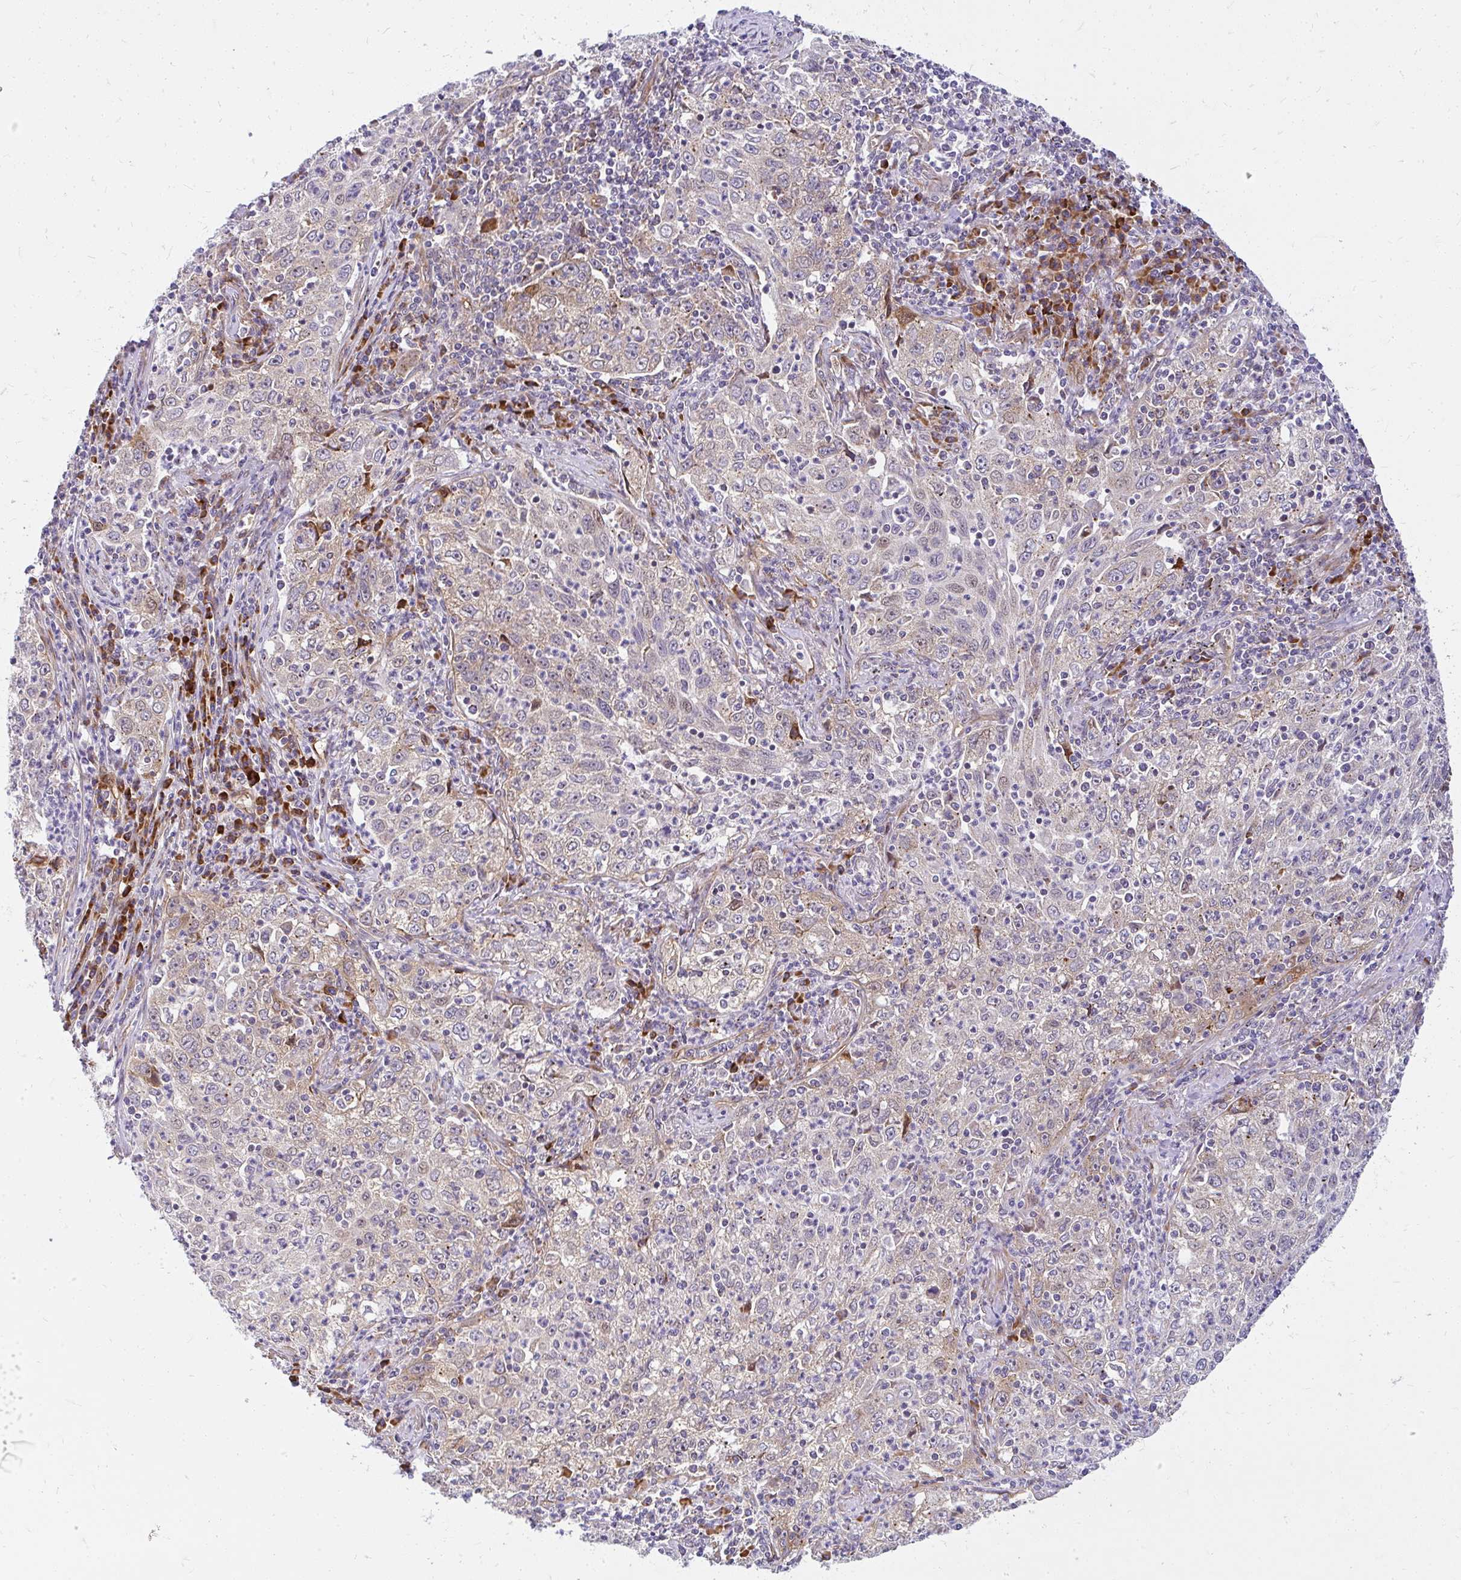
{"staining": {"intensity": "weak", "quantity": "<25%", "location": "cytoplasmic/membranous"}, "tissue": "lung cancer", "cell_type": "Tumor cells", "image_type": "cancer", "snomed": [{"axis": "morphology", "description": "Squamous cell carcinoma, NOS"}, {"axis": "topography", "description": "Lung"}], "caption": "Histopathology image shows no significant protein expression in tumor cells of lung cancer (squamous cell carcinoma). The staining was performed using DAB to visualize the protein expression in brown, while the nuclei were stained in blue with hematoxylin (Magnification: 20x).", "gene": "RSKR", "patient": {"sex": "male", "age": 71}}